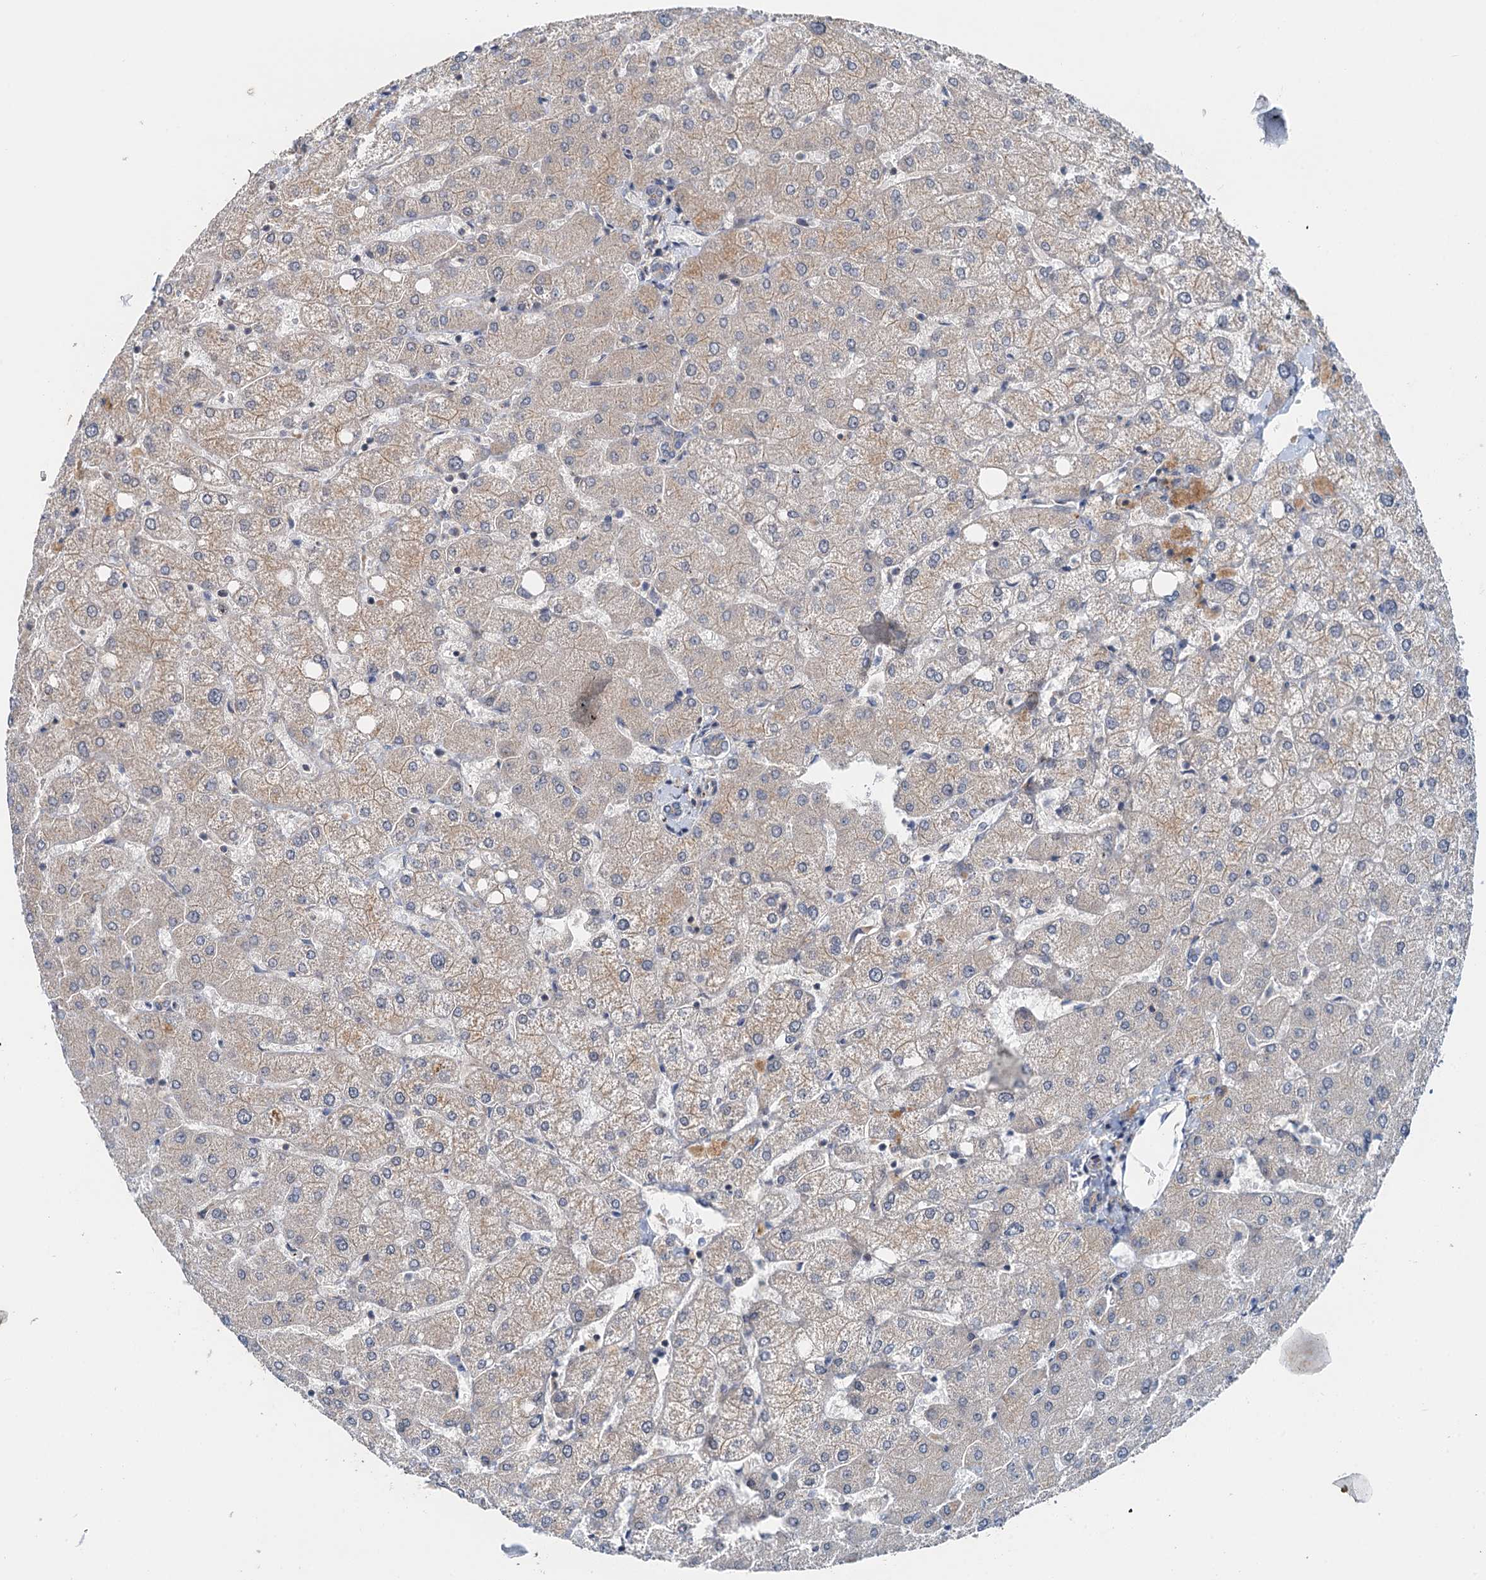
{"staining": {"intensity": "negative", "quantity": "none", "location": "none"}, "tissue": "liver", "cell_type": "Cholangiocytes", "image_type": "normal", "snomed": [{"axis": "morphology", "description": "Normal tissue, NOS"}, {"axis": "topography", "description": "Liver"}], "caption": "Immunohistochemical staining of normal liver displays no significant staining in cholangiocytes.", "gene": "ANKRD26", "patient": {"sex": "female", "age": 54}}